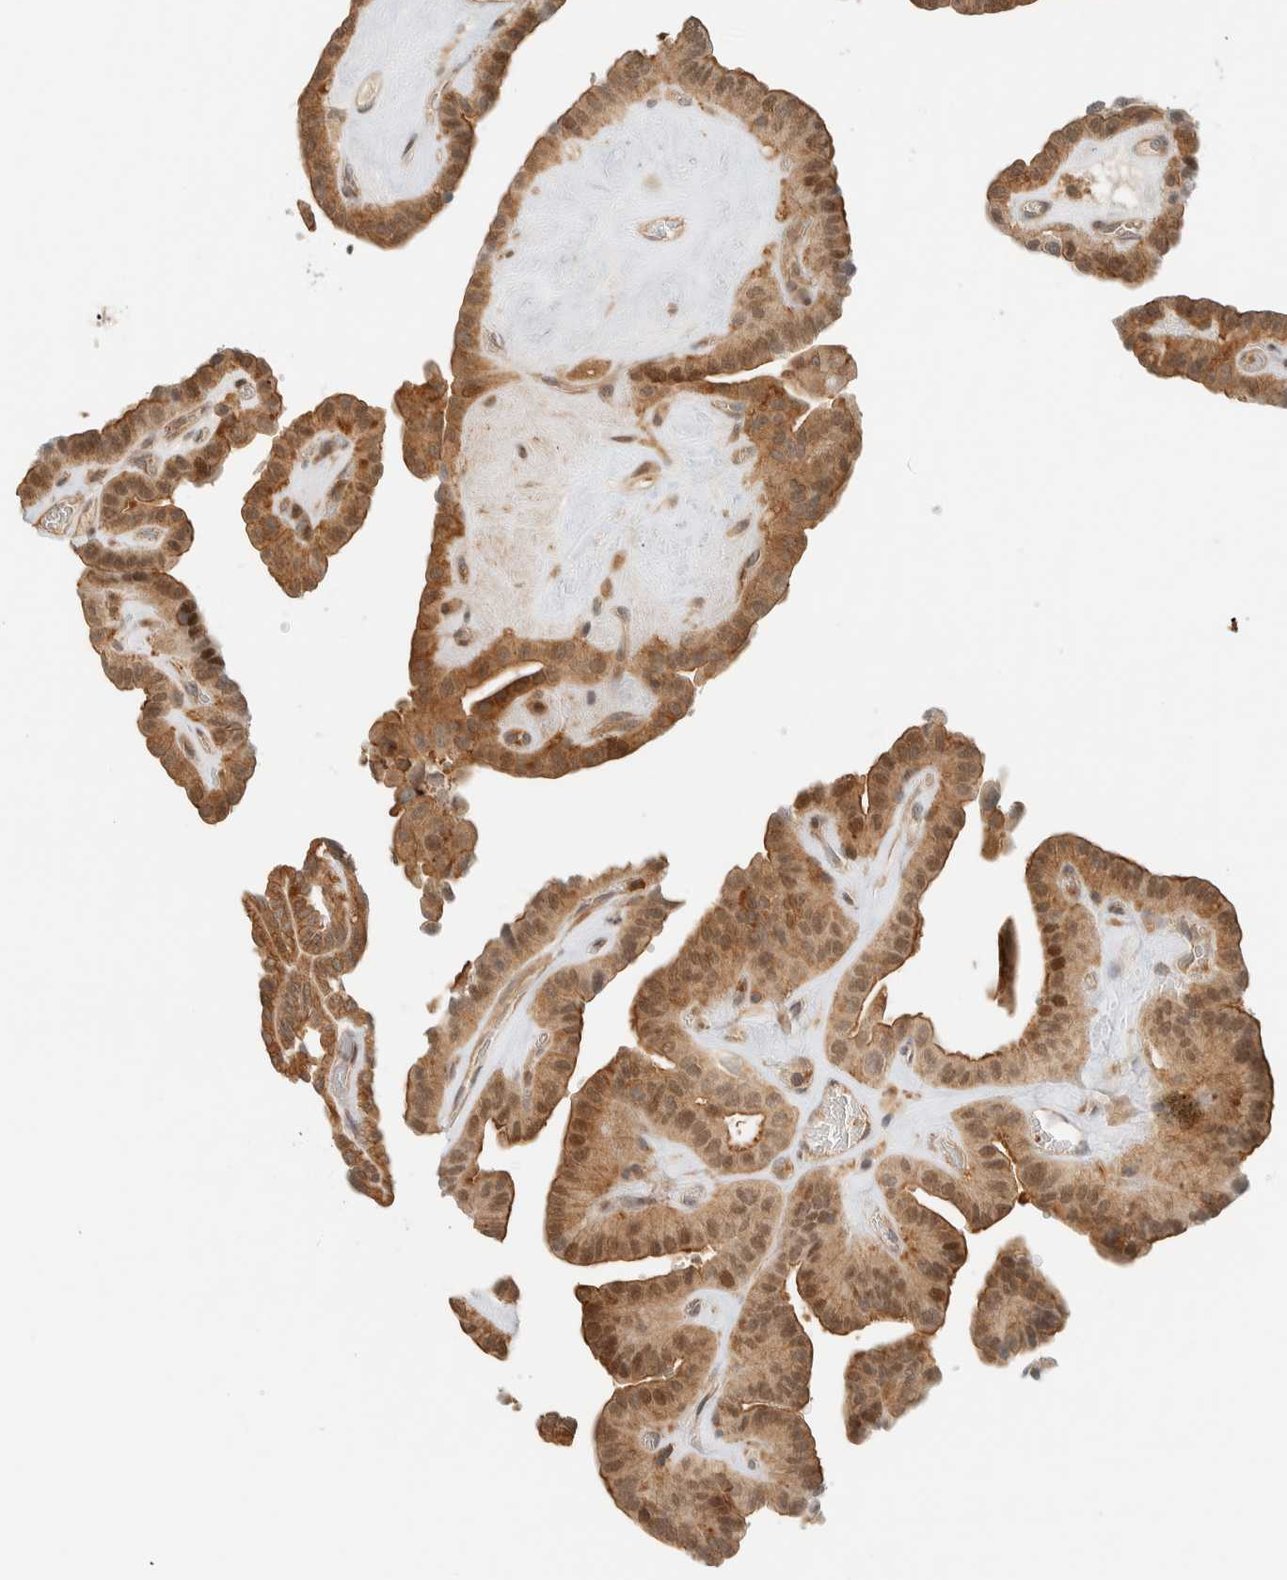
{"staining": {"intensity": "moderate", "quantity": ">75%", "location": "cytoplasmic/membranous,nuclear"}, "tissue": "thyroid cancer", "cell_type": "Tumor cells", "image_type": "cancer", "snomed": [{"axis": "morphology", "description": "Papillary adenocarcinoma, NOS"}, {"axis": "topography", "description": "Thyroid gland"}], "caption": "This histopathology image reveals IHC staining of human thyroid cancer (papillary adenocarcinoma), with medium moderate cytoplasmic/membranous and nuclear expression in approximately >75% of tumor cells.", "gene": "ARFGEF1", "patient": {"sex": "male", "age": 77}}